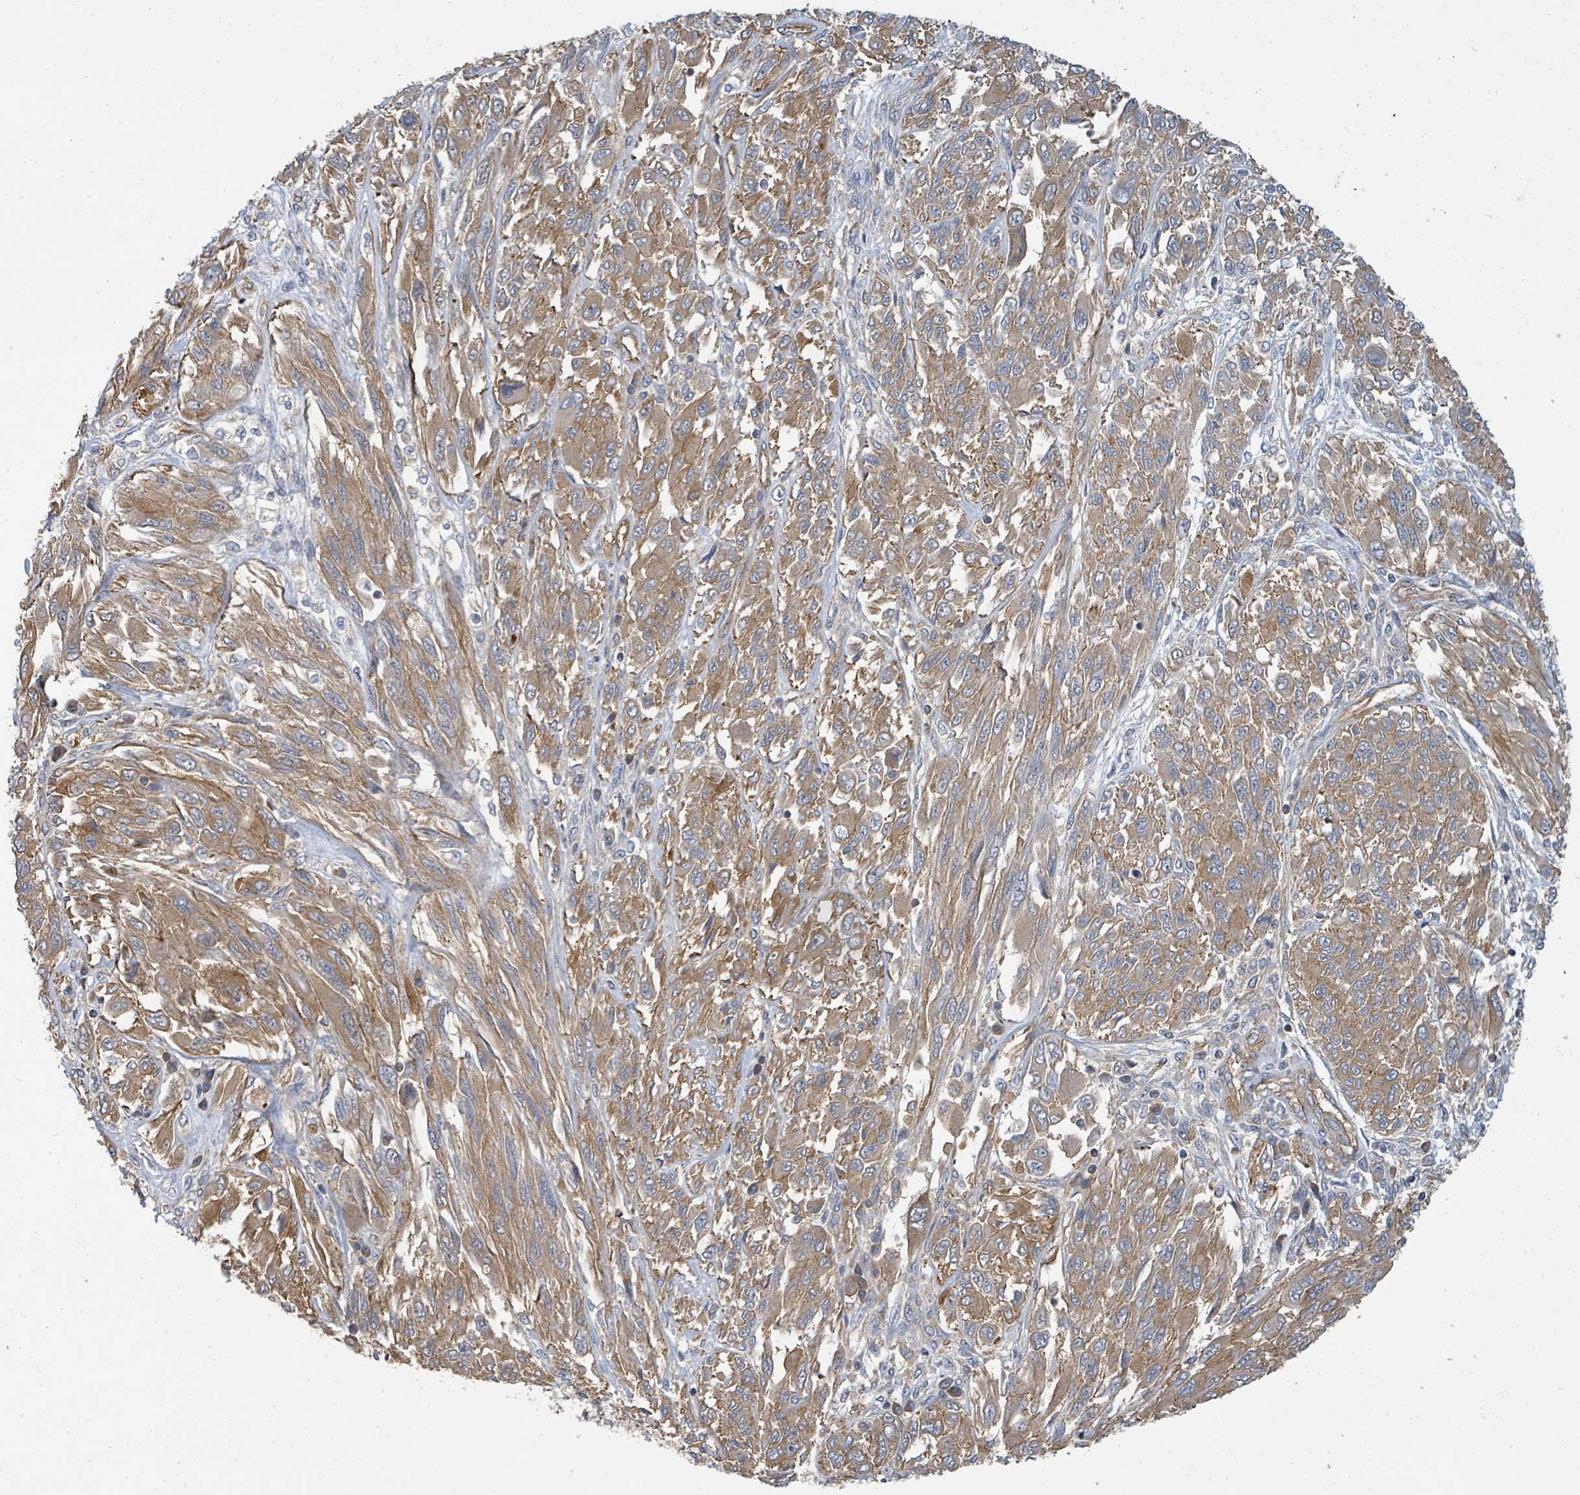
{"staining": {"intensity": "moderate", "quantity": ">75%", "location": "cytoplasmic/membranous"}, "tissue": "melanoma", "cell_type": "Tumor cells", "image_type": "cancer", "snomed": [{"axis": "morphology", "description": "Malignant melanoma, NOS"}, {"axis": "topography", "description": "Skin"}], "caption": "A brown stain shows moderate cytoplasmic/membranous positivity of a protein in melanoma tumor cells.", "gene": "BOLA2B", "patient": {"sex": "female", "age": 91}}